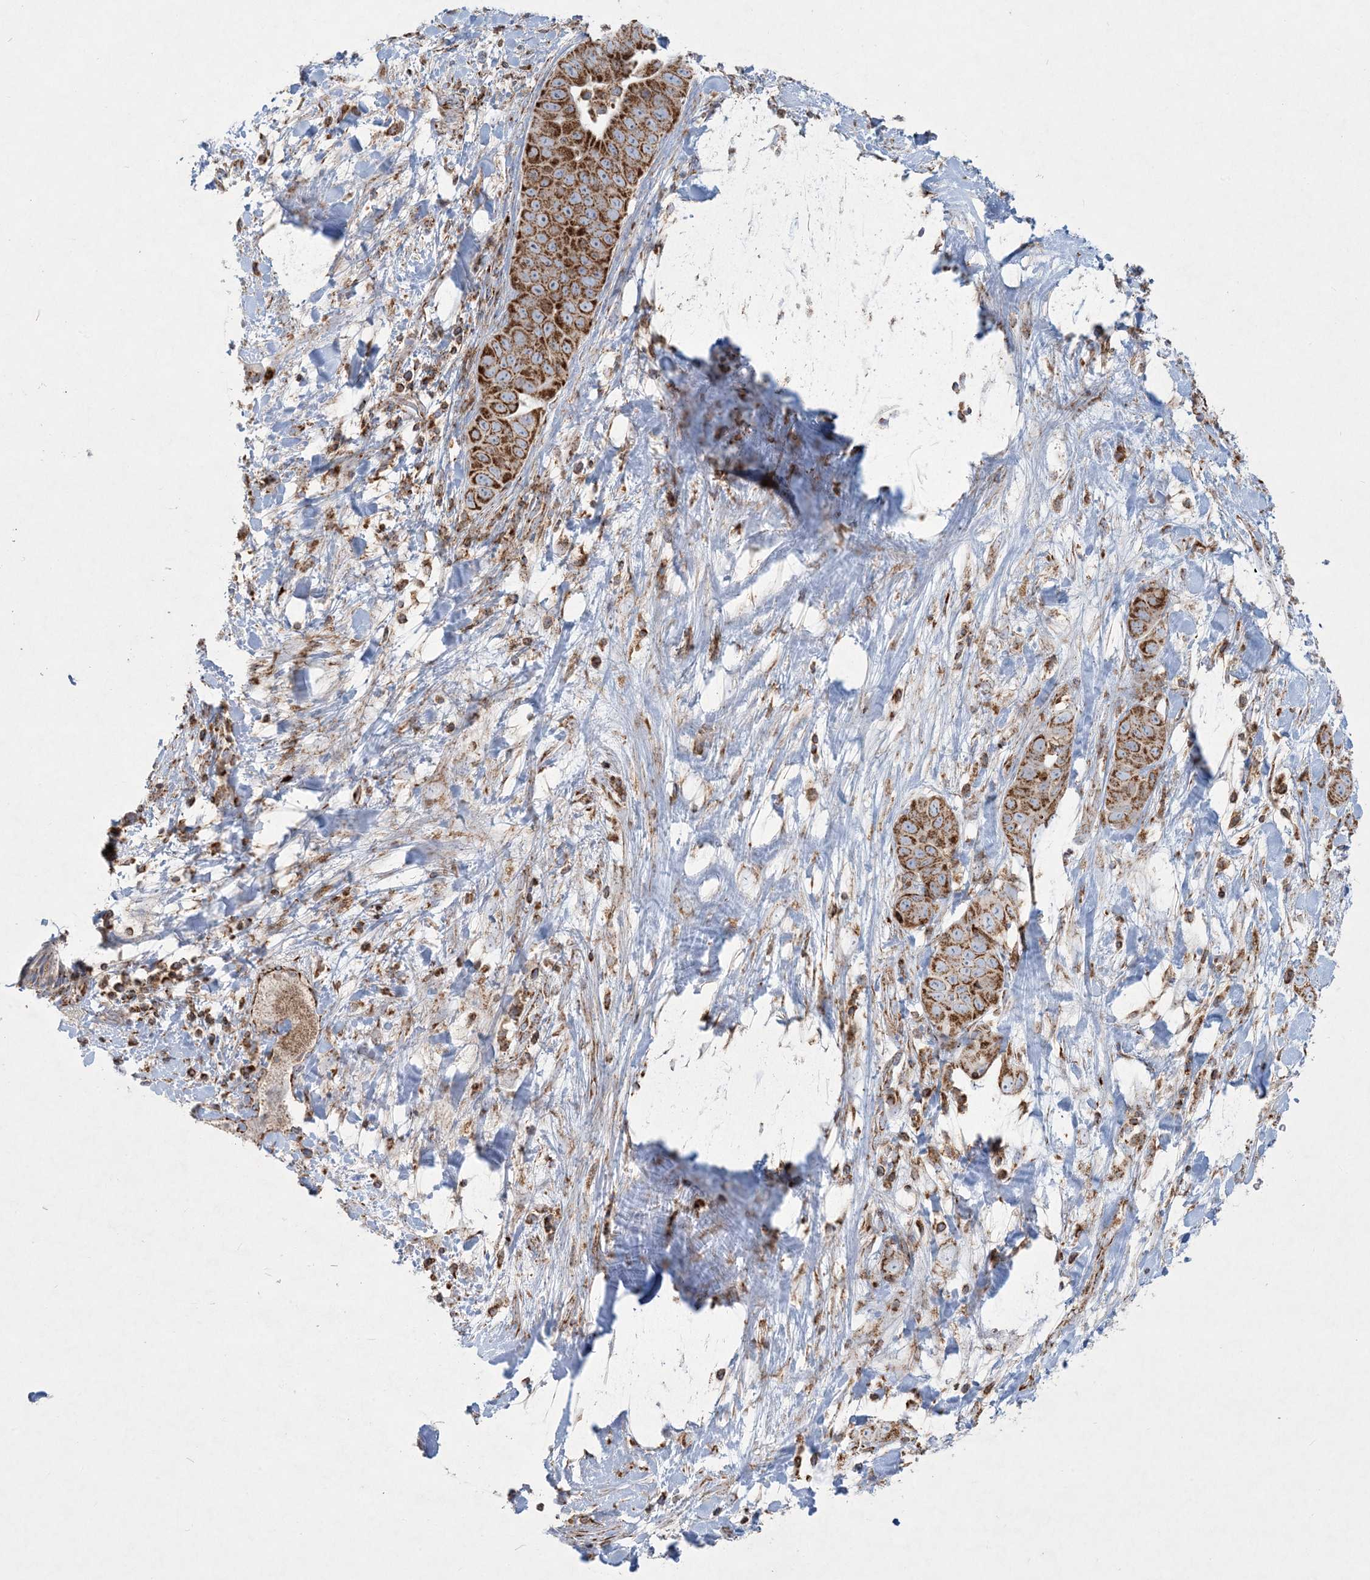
{"staining": {"intensity": "strong", "quantity": ">75%", "location": "cytoplasmic/membranous"}, "tissue": "liver cancer", "cell_type": "Tumor cells", "image_type": "cancer", "snomed": [{"axis": "morphology", "description": "Cholangiocarcinoma"}, {"axis": "topography", "description": "Liver"}], "caption": "The immunohistochemical stain highlights strong cytoplasmic/membranous staining in tumor cells of cholangiocarcinoma (liver) tissue. The protein is stained brown, and the nuclei are stained in blue (DAB (3,3'-diaminobenzidine) IHC with brightfield microscopy, high magnification).", "gene": "BEND4", "patient": {"sex": "female", "age": 52}}